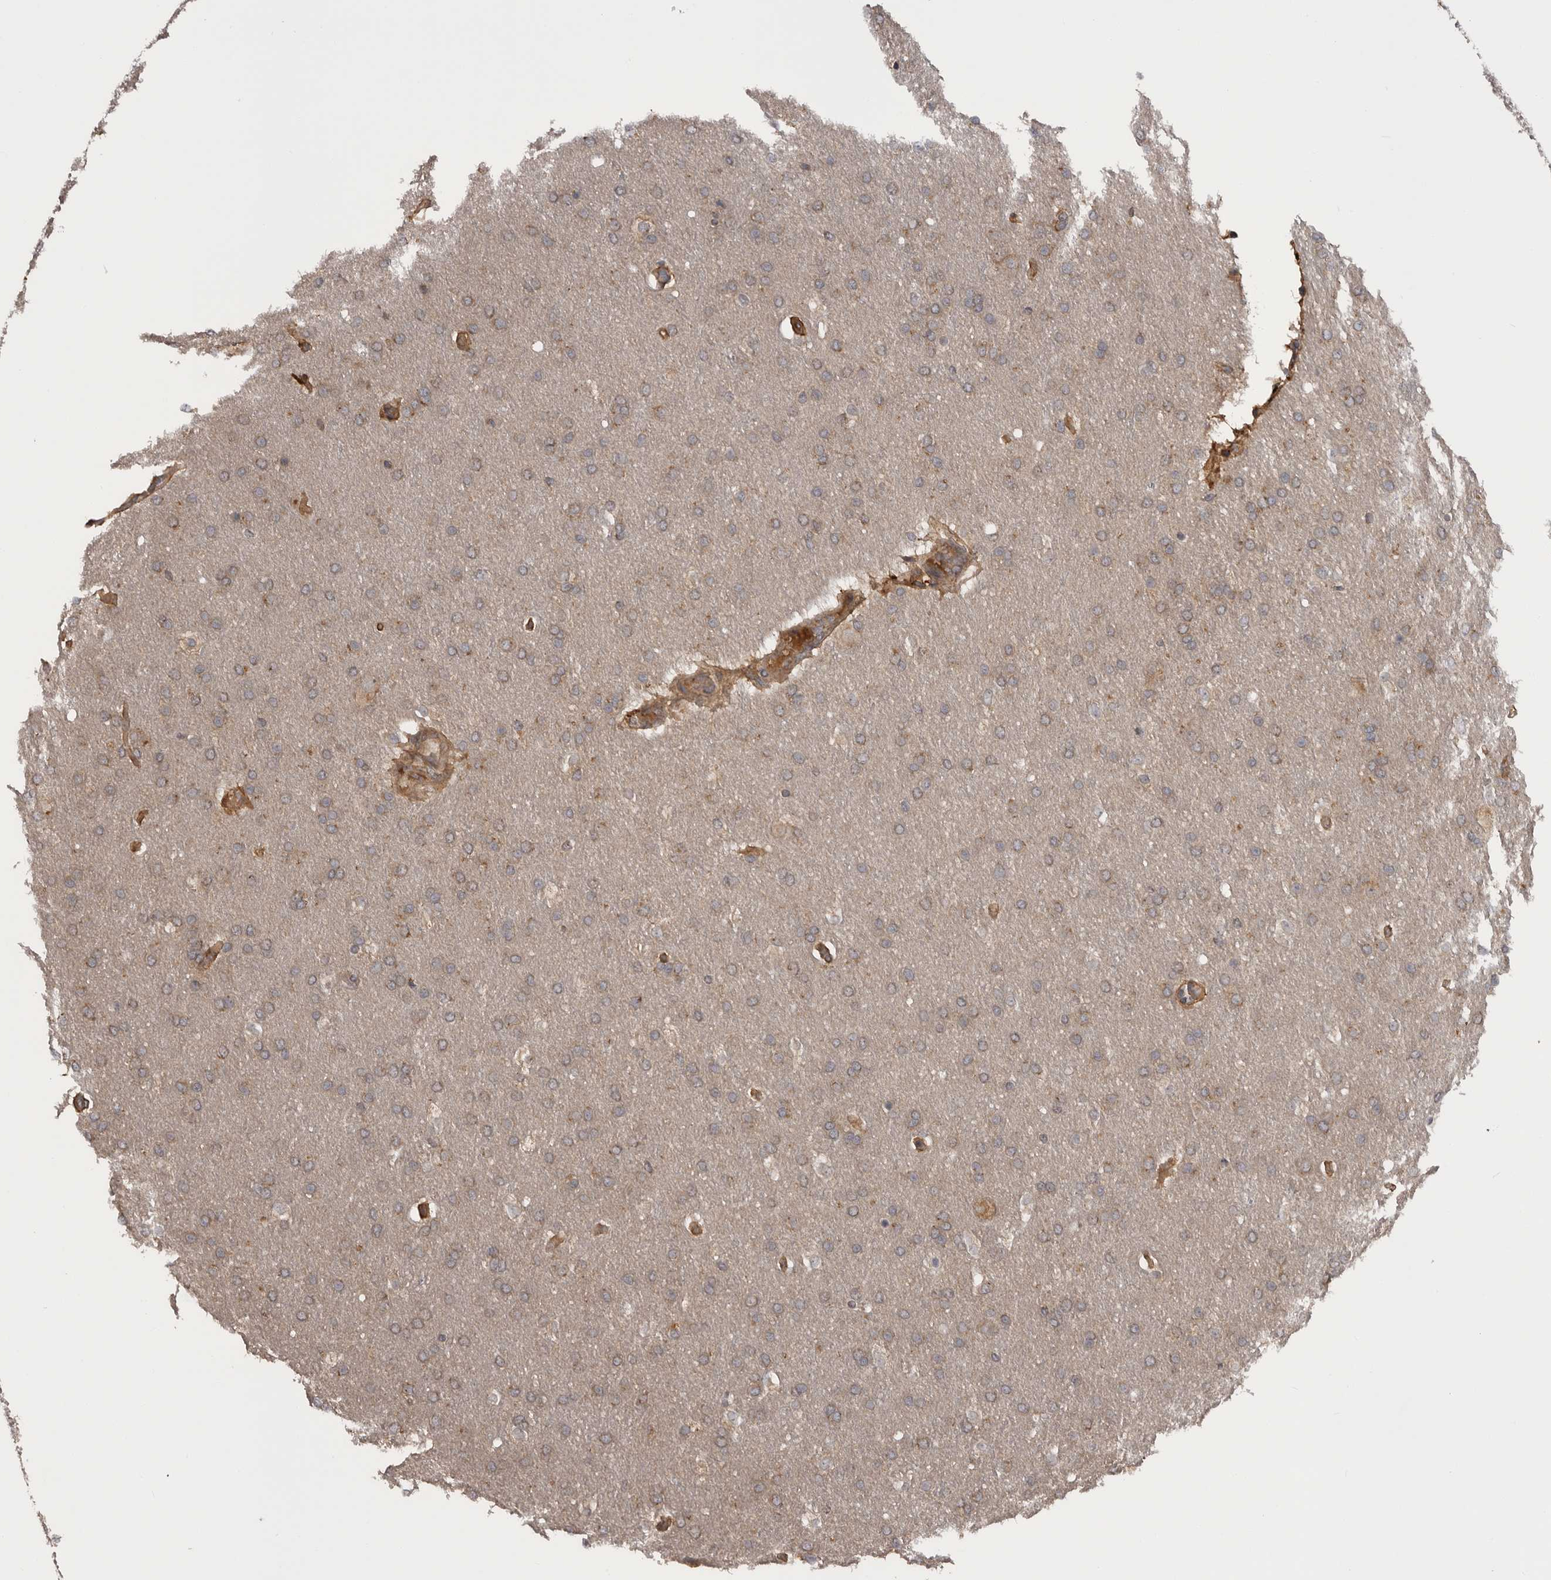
{"staining": {"intensity": "weak", "quantity": "25%-75%", "location": "cytoplasmic/membranous"}, "tissue": "glioma", "cell_type": "Tumor cells", "image_type": "cancer", "snomed": [{"axis": "morphology", "description": "Glioma, malignant, Low grade"}, {"axis": "topography", "description": "Brain"}], "caption": "Weak cytoplasmic/membranous positivity is identified in about 25%-75% of tumor cells in glioma.", "gene": "RAB3GAP2", "patient": {"sex": "female", "age": 37}}